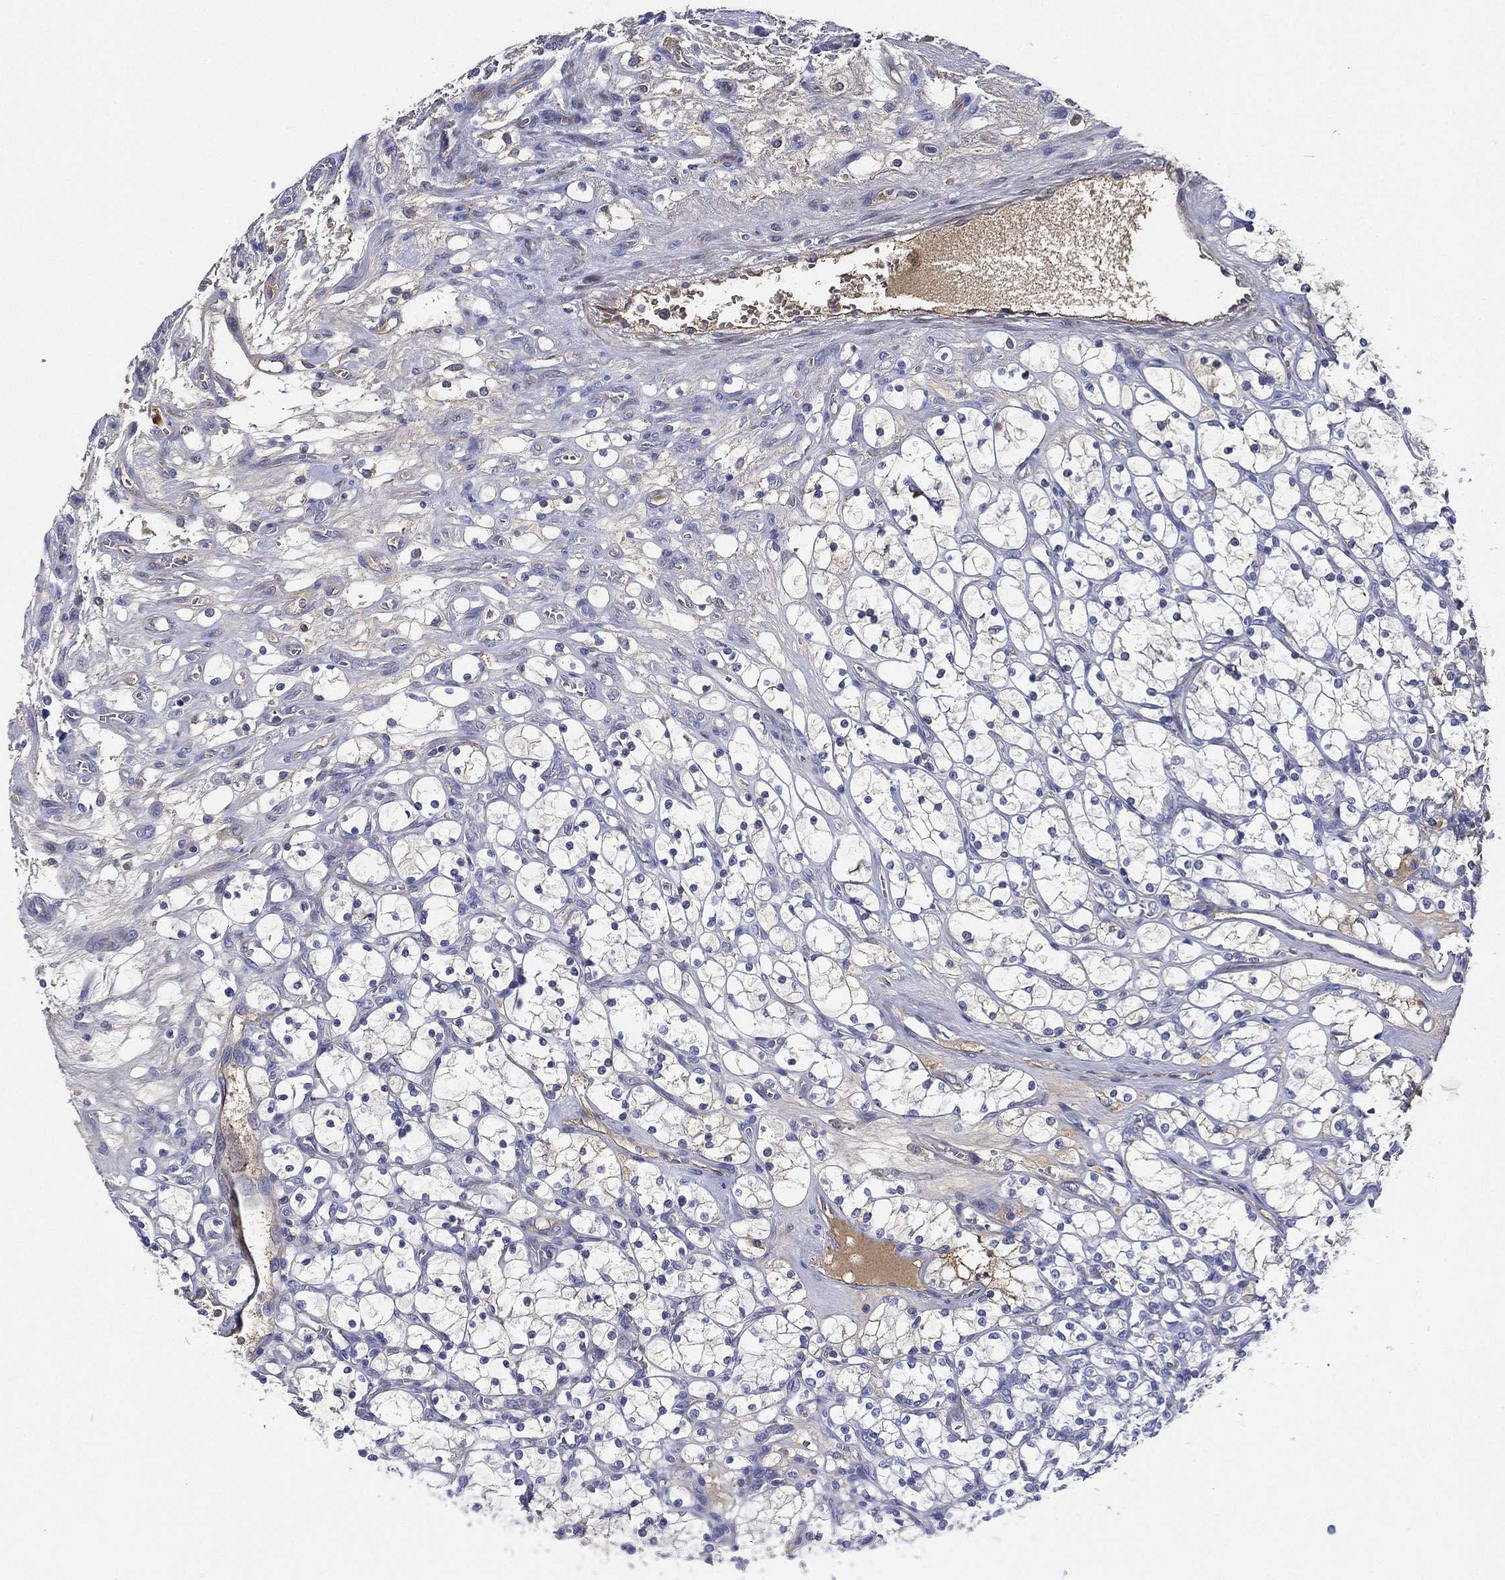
{"staining": {"intensity": "negative", "quantity": "none", "location": "none"}, "tissue": "renal cancer", "cell_type": "Tumor cells", "image_type": "cancer", "snomed": [{"axis": "morphology", "description": "Adenocarcinoma, NOS"}, {"axis": "topography", "description": "Kidney"}], "caption": "Tumor cells are negative for protein expression in human renal cancer (adenocarcinoma).", "gene": "TMPRSS11D", "patient": {"sex": "female", "age": 69}}